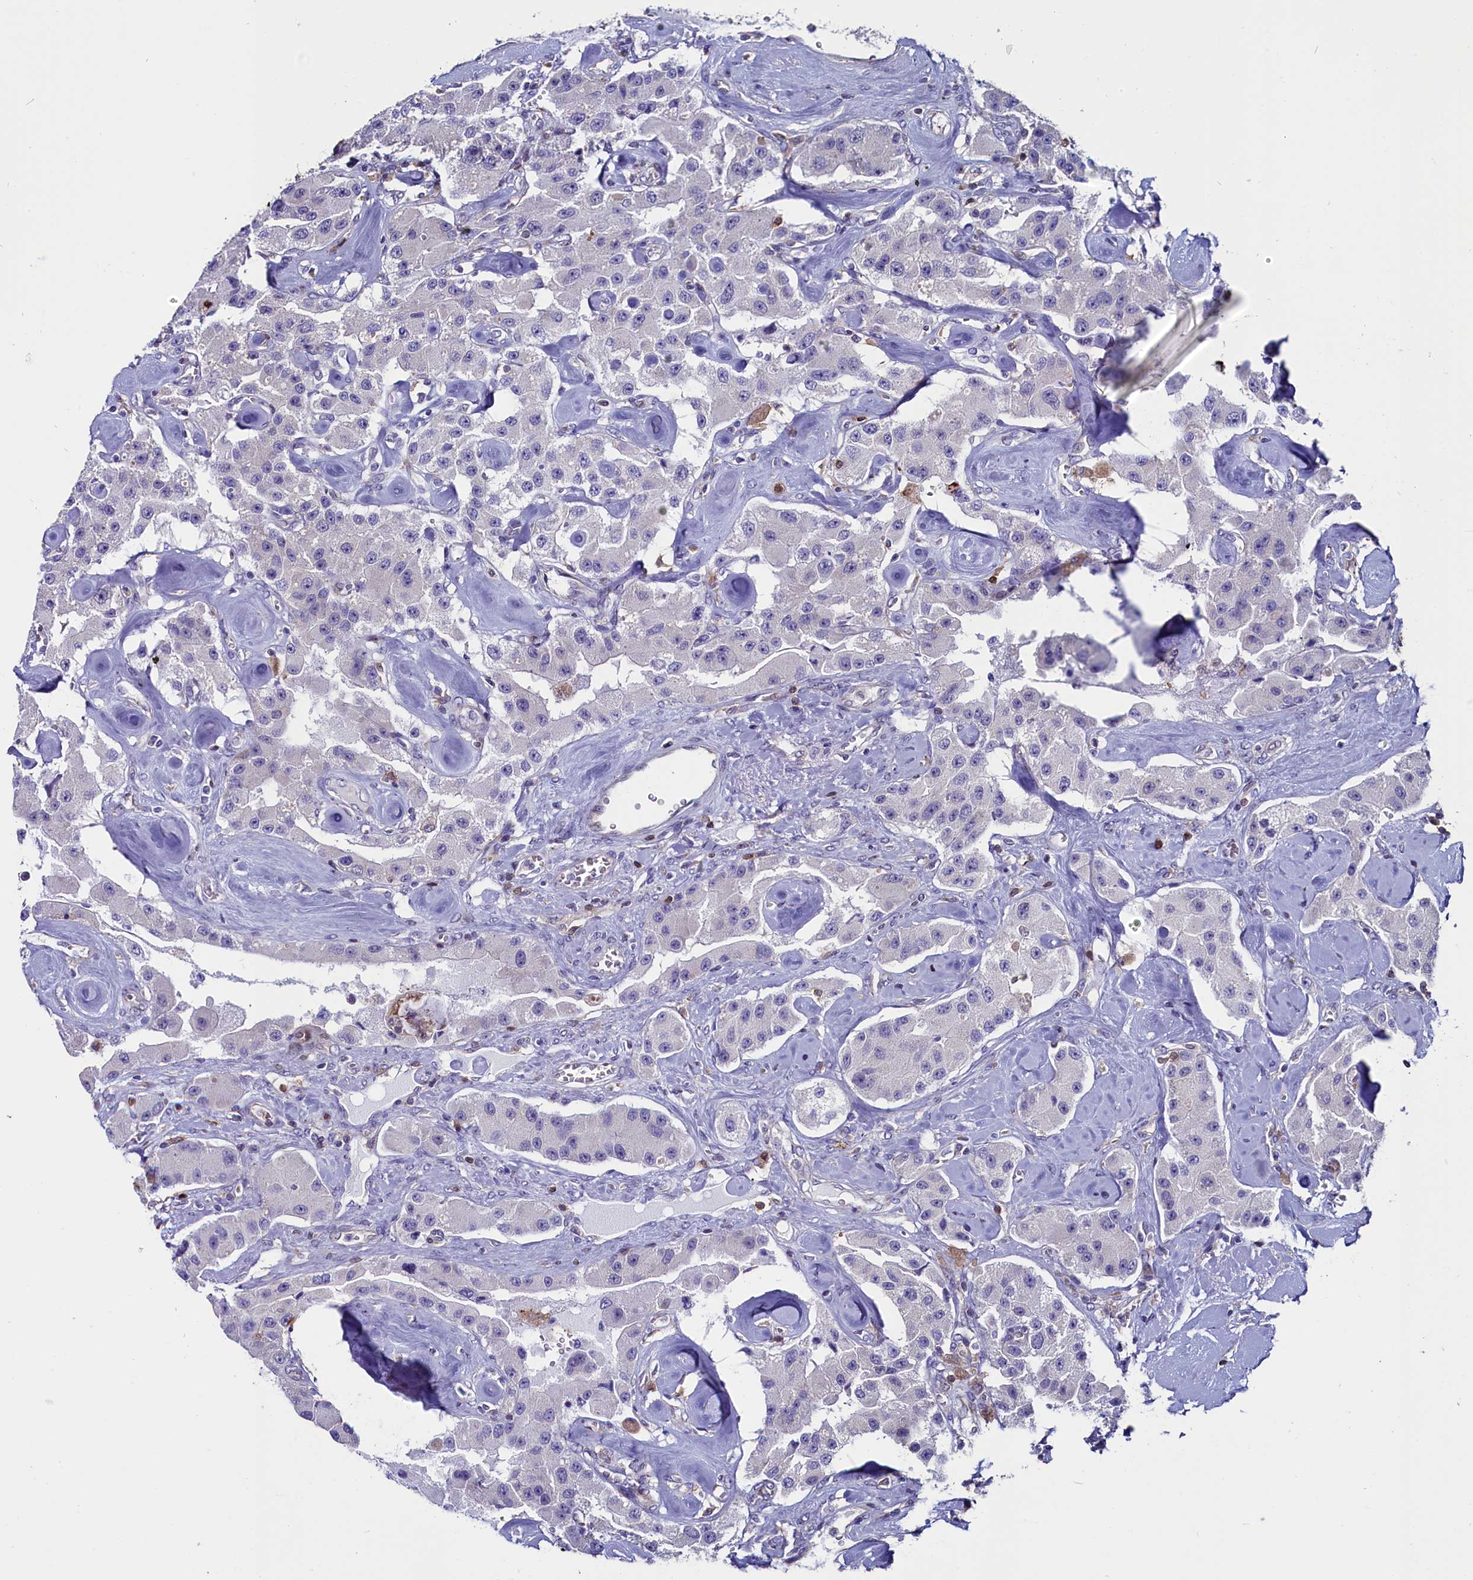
{"staining": {"intensity": "negative", "quantity": "none", "location": "none"}, "tissue": "carcinoid", "cell_type": "Tumor cells", "image_type": "cancer", "snomed": [{"axis": "morphology", "description": "Carcinoid, malignant, NOS"}, {"axis": "topography", "description": "Pancreas"}], "caption": "Carcinoid stained for a protein using immunohistochemistry (IHC) exhibits no expression tumor cells.", "gene": "CIAPIN1", "patient": {"sex": "male", "age": 41}}